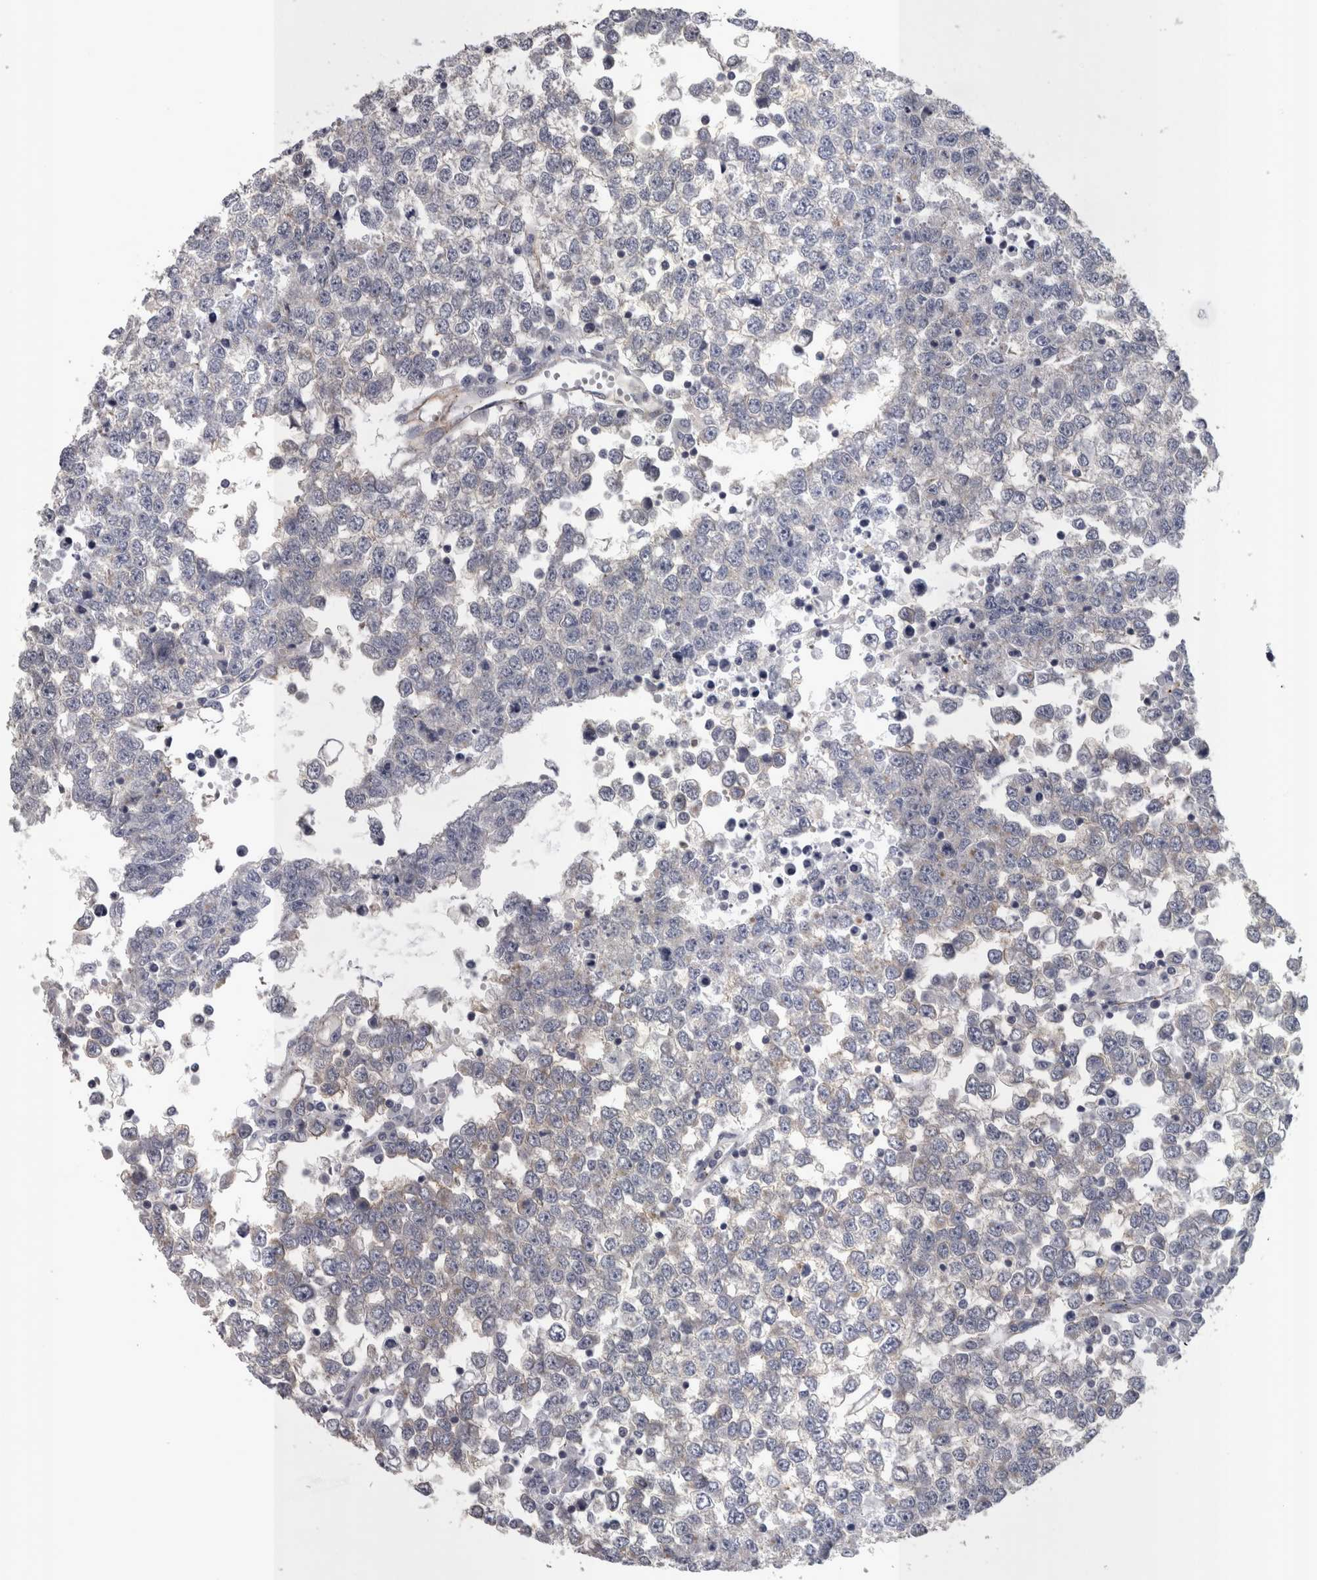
{"staining": {"intensity": "negative", "quantity": "none", "location": "none"}, "tissue": "testis cancer", "cell_type": "Tumor cells", "image_type": "cancer", "snomed": [{"axis": "morphology", "description": "Seminoma, NOS"}, {"axis": "topography", "description": "Testis"}], "caption": "Immunohistochemistry (IHC) of human seminoma (testis) displays no positivity in tumor cells. (DAB immunohistochemistry (IHC), high magnification).", "gene": "LYZL6", "patient": {"sex": "male", "age": 65}}